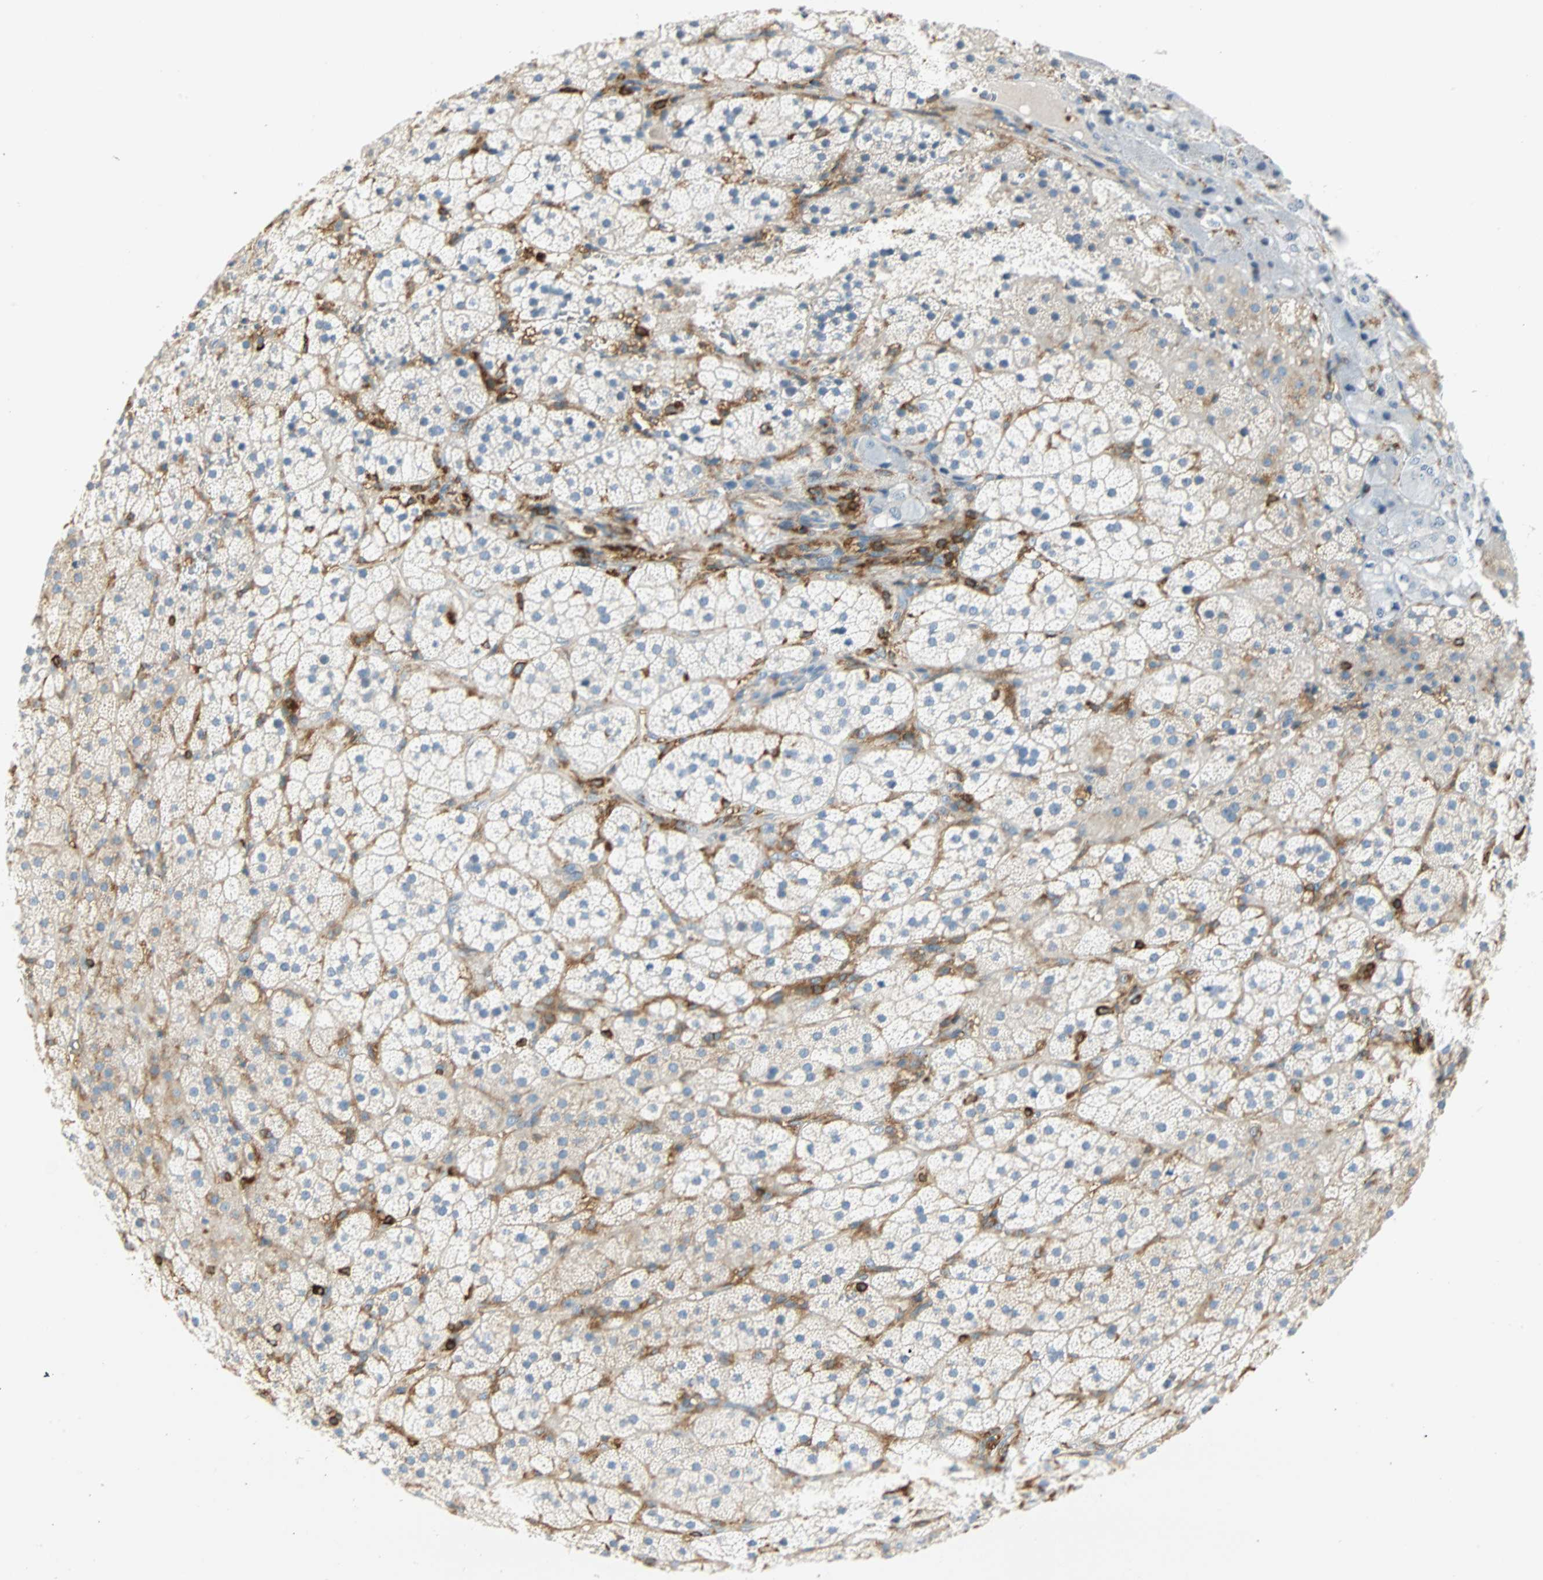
{"staining": {"intensity": "negative", "quantity": "none", "location": "none"}, "tissue": "adrenal gland", "cell_type": "Glandular cells", "image_type": "normal", "snomed": [{"axis": "morphology", "description": "Normal tissue, NOS"}, {"axis": "topography", "description": "Adrenal gland"}], "caption": "Photomicrograph shows no significant protein staining in glandular cells of benign adrenal gland.", "gene": "FMNL1", "patient": {"sex": "female", "age": 44}}